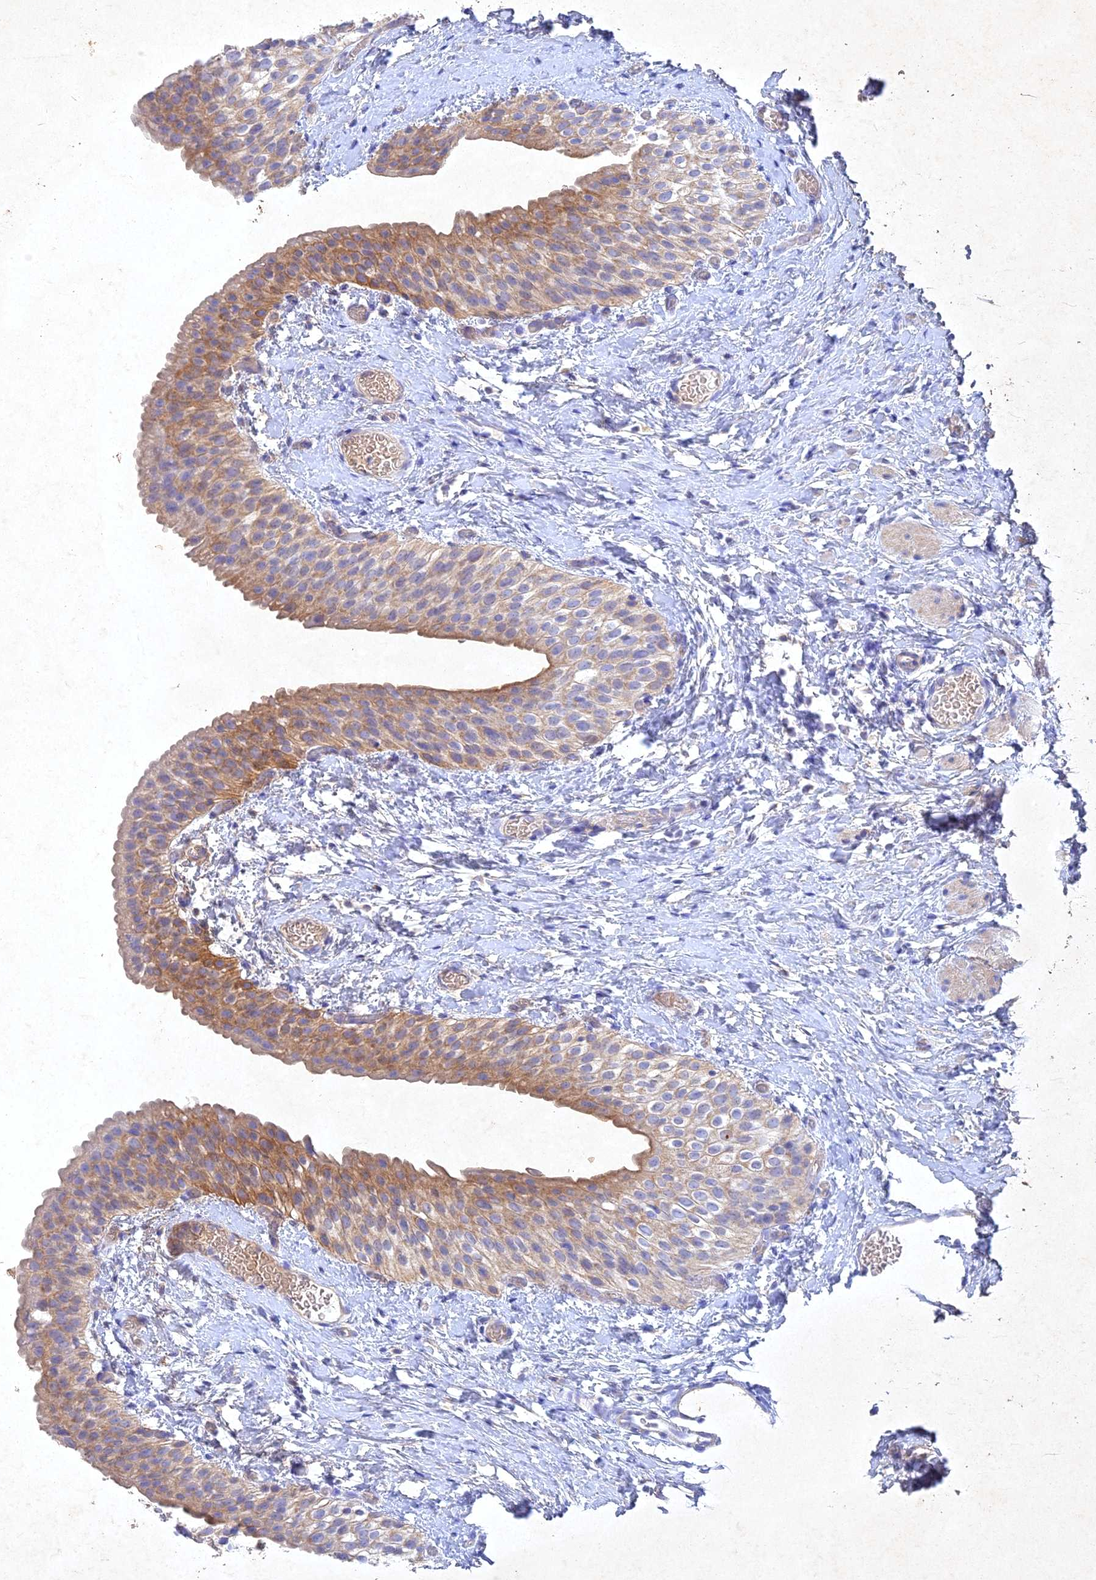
{"staining": {"intensity": "moderate", "quantity": ">75%", "location": "cytoplasmic/membranous"}, "tissue": "urinary bladder", "cell_type": "Urothelial cells", "image_type": "normal", "snomed": [{"axis": "morphology", "description": "Normal tissue, NOS"}, {"axis": "topography", "description": "Urinary bladder"}], "caption": "Urinary bladder stained with immunohistochemistry exhibits moderate cytoplasmic/membranous expression in approximately >75% of urothelial cells. (Stains: DAB in brown, nuclei in blue, Microscopy: brightfield microscopy at high magnification).", "gene": "NDUFV1", "patient": {"sex": "male", "age": 1}}